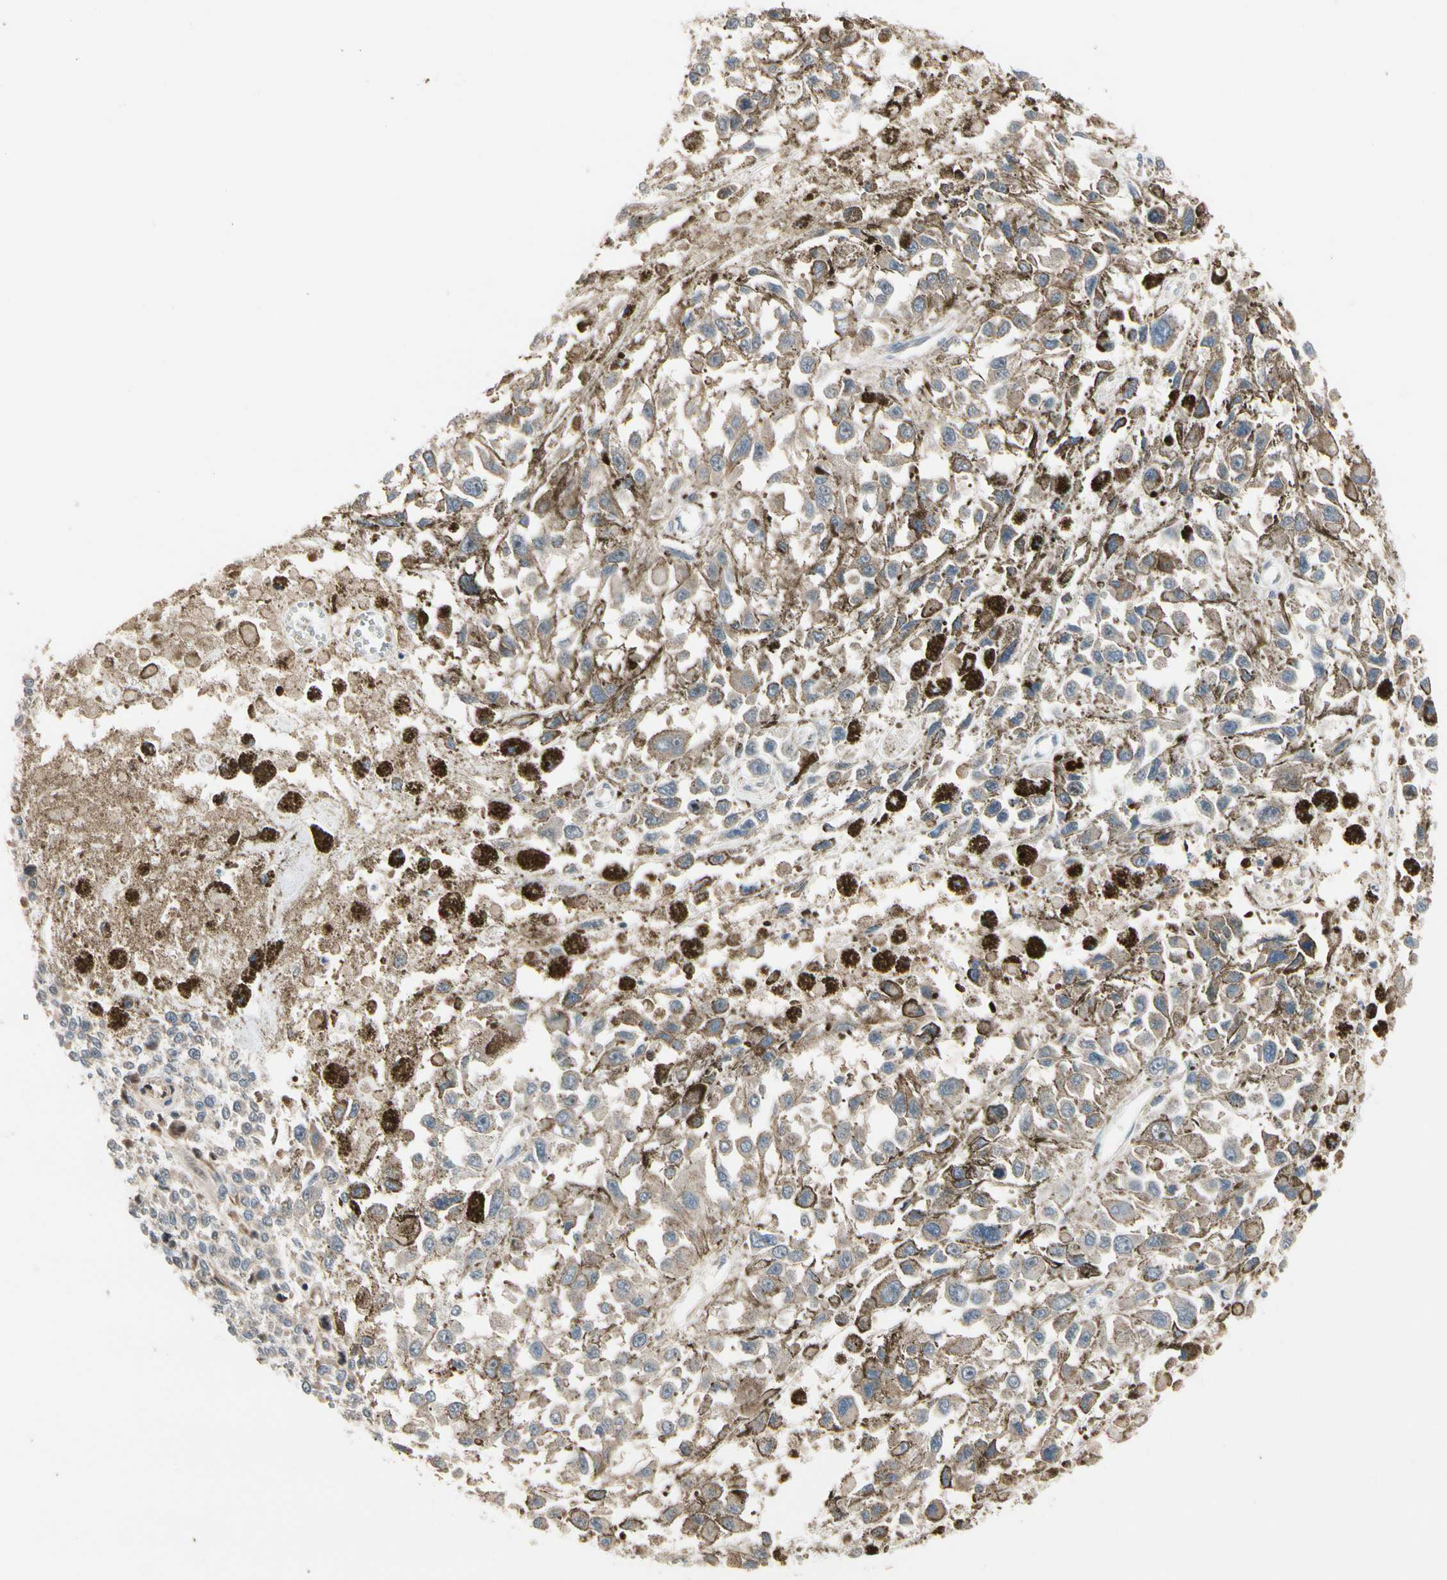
{"staining": {"intensity": "weak", "quantity": "25%-75%", "location": "cytoplasmic/membranous"}, "tissue": "melanoma", "cell_type": "Tumor cells", "image_type": "cancer", "snomed": [{"axis": "morphology", "description": "Malignant melanoma, Metastatic site"}, {"axis": "topography", "description": "Lymph node"}], "caption": "Immunohistochemistry micrograph of neoplastic tissue: melanoma stained using immunohistochemistry (IHC) reveals low levels of weak protein expression localized specifically in the cytoplasmic/membranous of tumor cells, appearing as a cytoplasmic/membranous brown color.", "gene": "SNX29", "patient": {"sex": "male", "age": 59}}